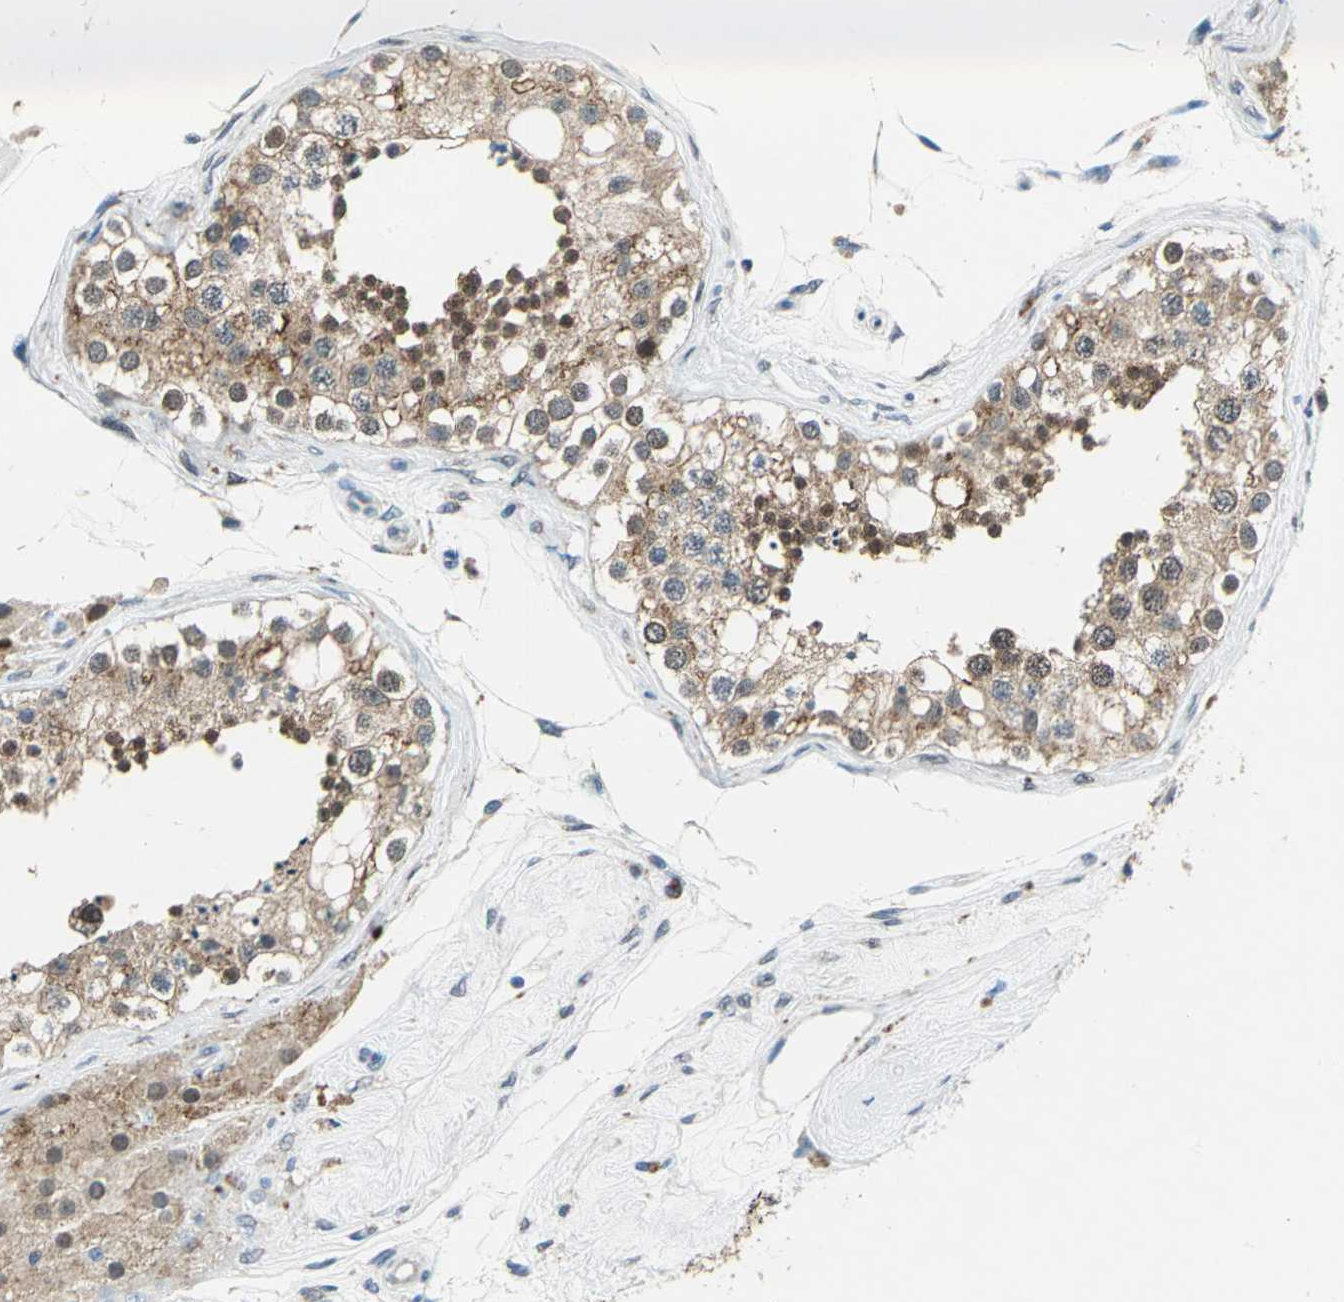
{"staining": {"intensity": "moderate", "quantity": ">75%", "location": "cytoplasmic/membranous,nuclear"}, "tissue": "testis", "cell_type": "Cells in seminiferous ducts", "image_type": "normal", "snomed": [{"axis": "morphology", "description": "Normal tissue, NOS"}, {"axis": "topography", "description": "Testis"}], "caption": "Immunohistochemical staining of benign human testis displays >75% levels of moderate cytoplasmic/membranous,nuclear protein expression in approximately >75% of cells in seminiferous ducts. The staining was performed using DAB (3,3'-diaminobenzidine), with brown indicating positive protein expression. Nuclei are stained blue with hematoxylin.", "gene": "PIN1", "patient": {"sex": "male", "age": 68}}